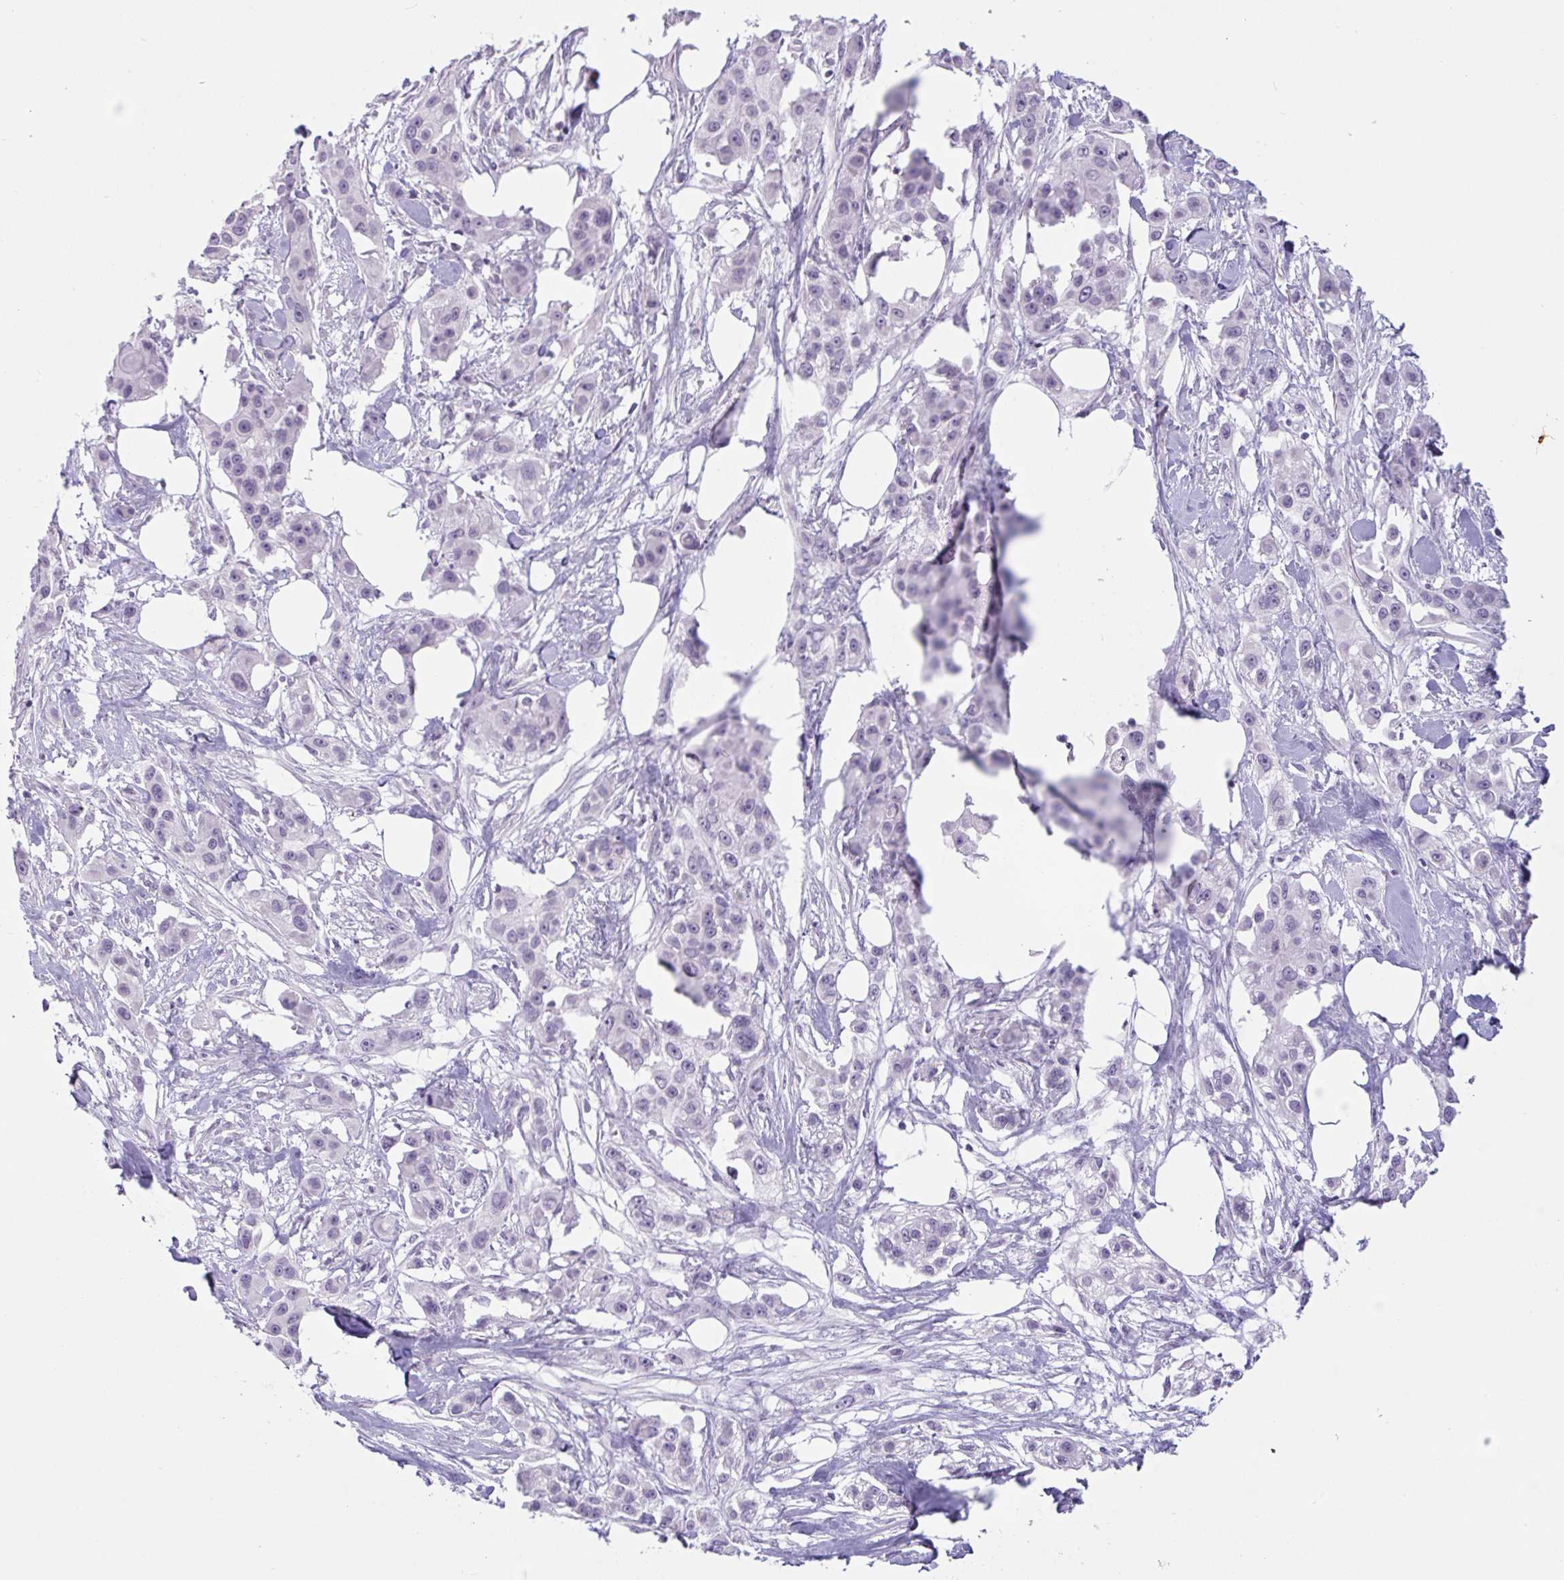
{"staining": {"intensity": "negative", "quantity": "none", "location": "none"}, "tissue": "skin cancer", "cell_type": "Tumor cells", "image_type": "cancer", "snomed": [{"axis": "morphology", "description": "Squamous cell carcinoma, NOS"}, {"axis": "topography", "description": "Skin"}], "caption": "Tumor cells show no significant protein staining in skin squamous cell carcinoma.", "gene": "CTSE", "patient": {"sex": "male", "age": 63}}